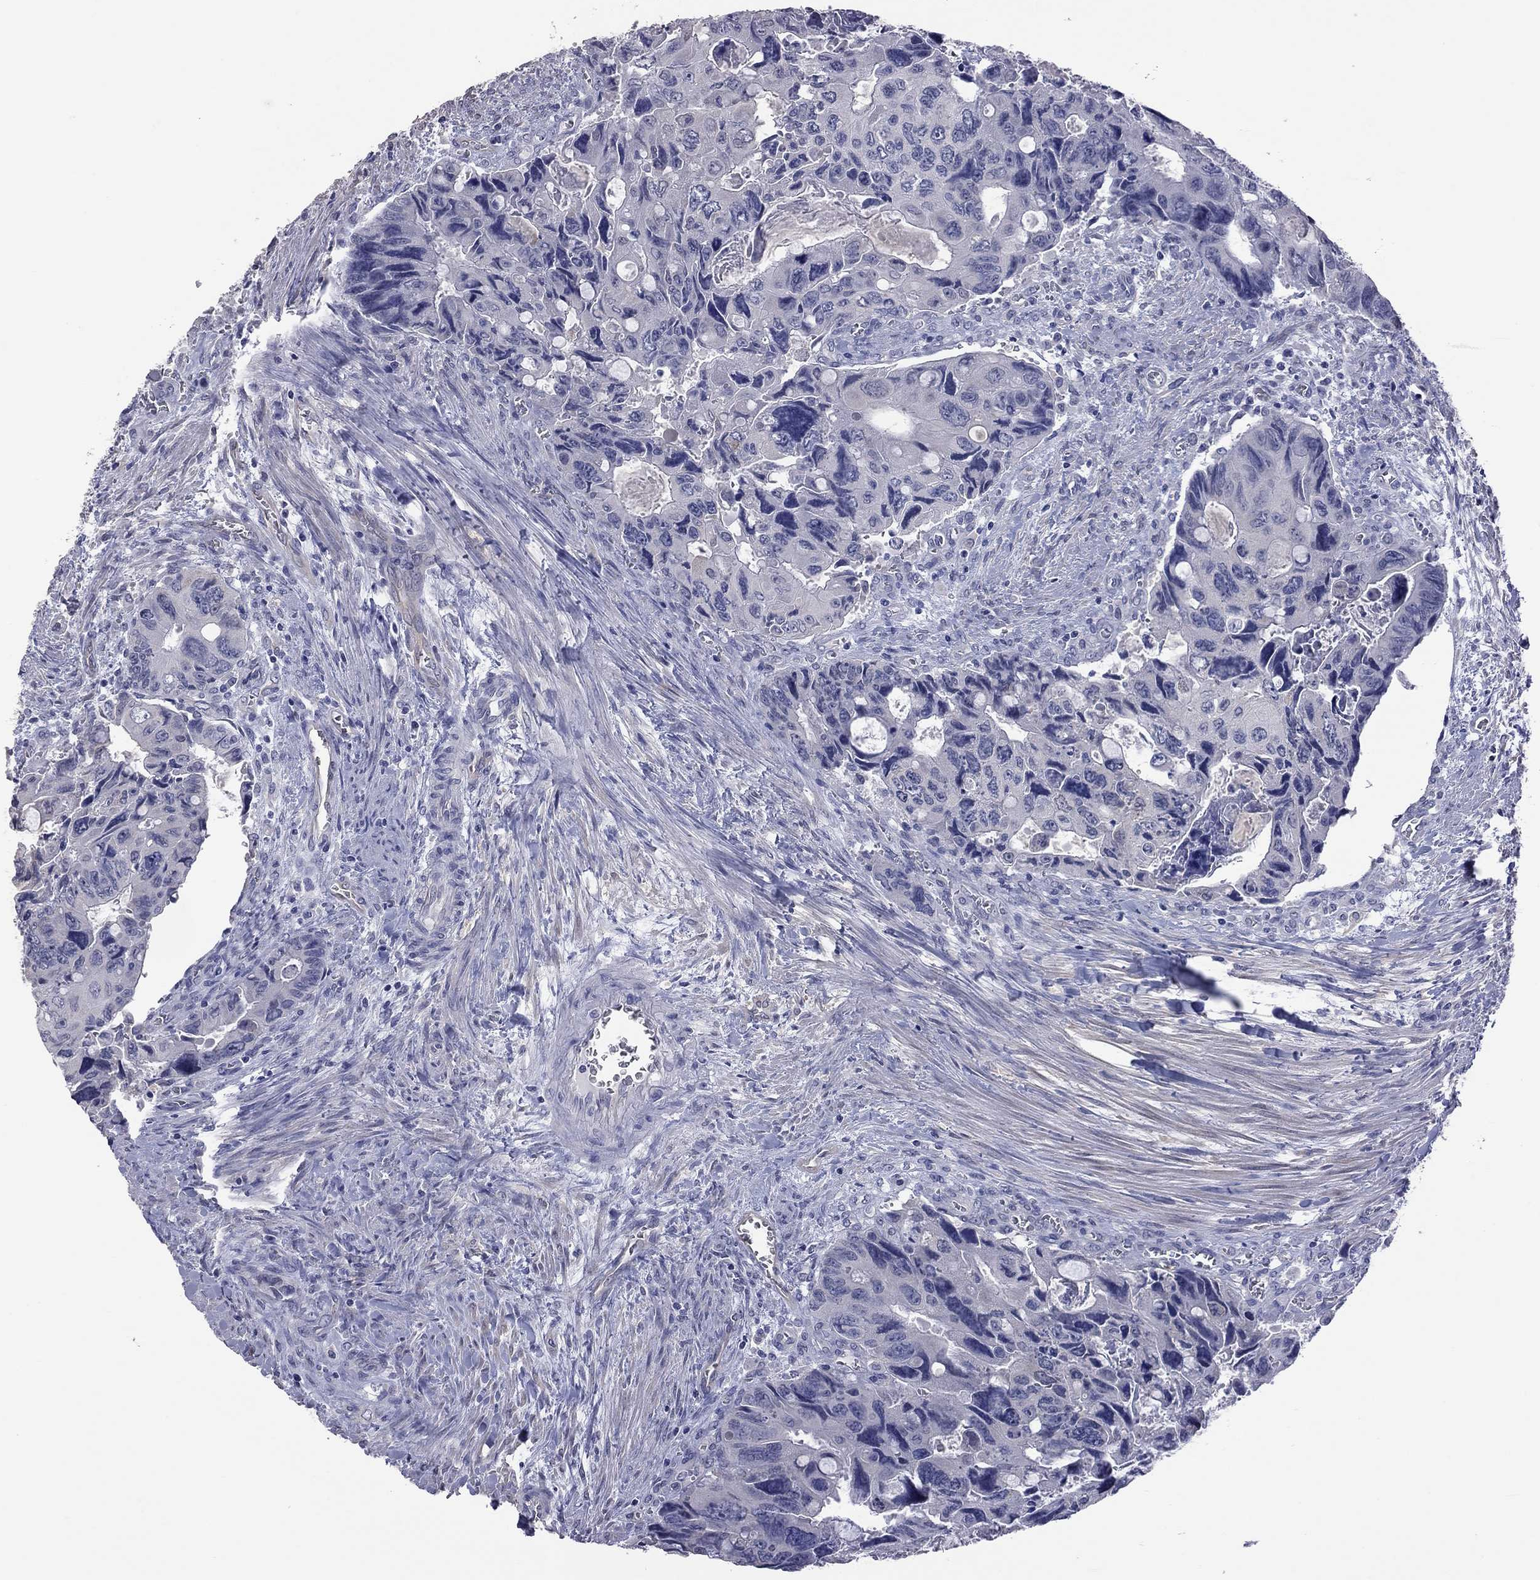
{"staining": {"intensity": "negative", "quantity": "none", "location": "none"}, "tissue": "colorectal cancer", "cell_type": "Tumor cells", "image_type": "cancer", "snomed": [{"axis": "morphology", "description": "Adenocarcinoma, NOS"}, {"axis": "topography", "description": "Rectum"}], "caption": "This is an immunohistochemistry micrograph of human colorectal cancer. There is no expression in tumor cells.", "gene": "HYLS1", "patient": {"sex": "male", "age": 62}}